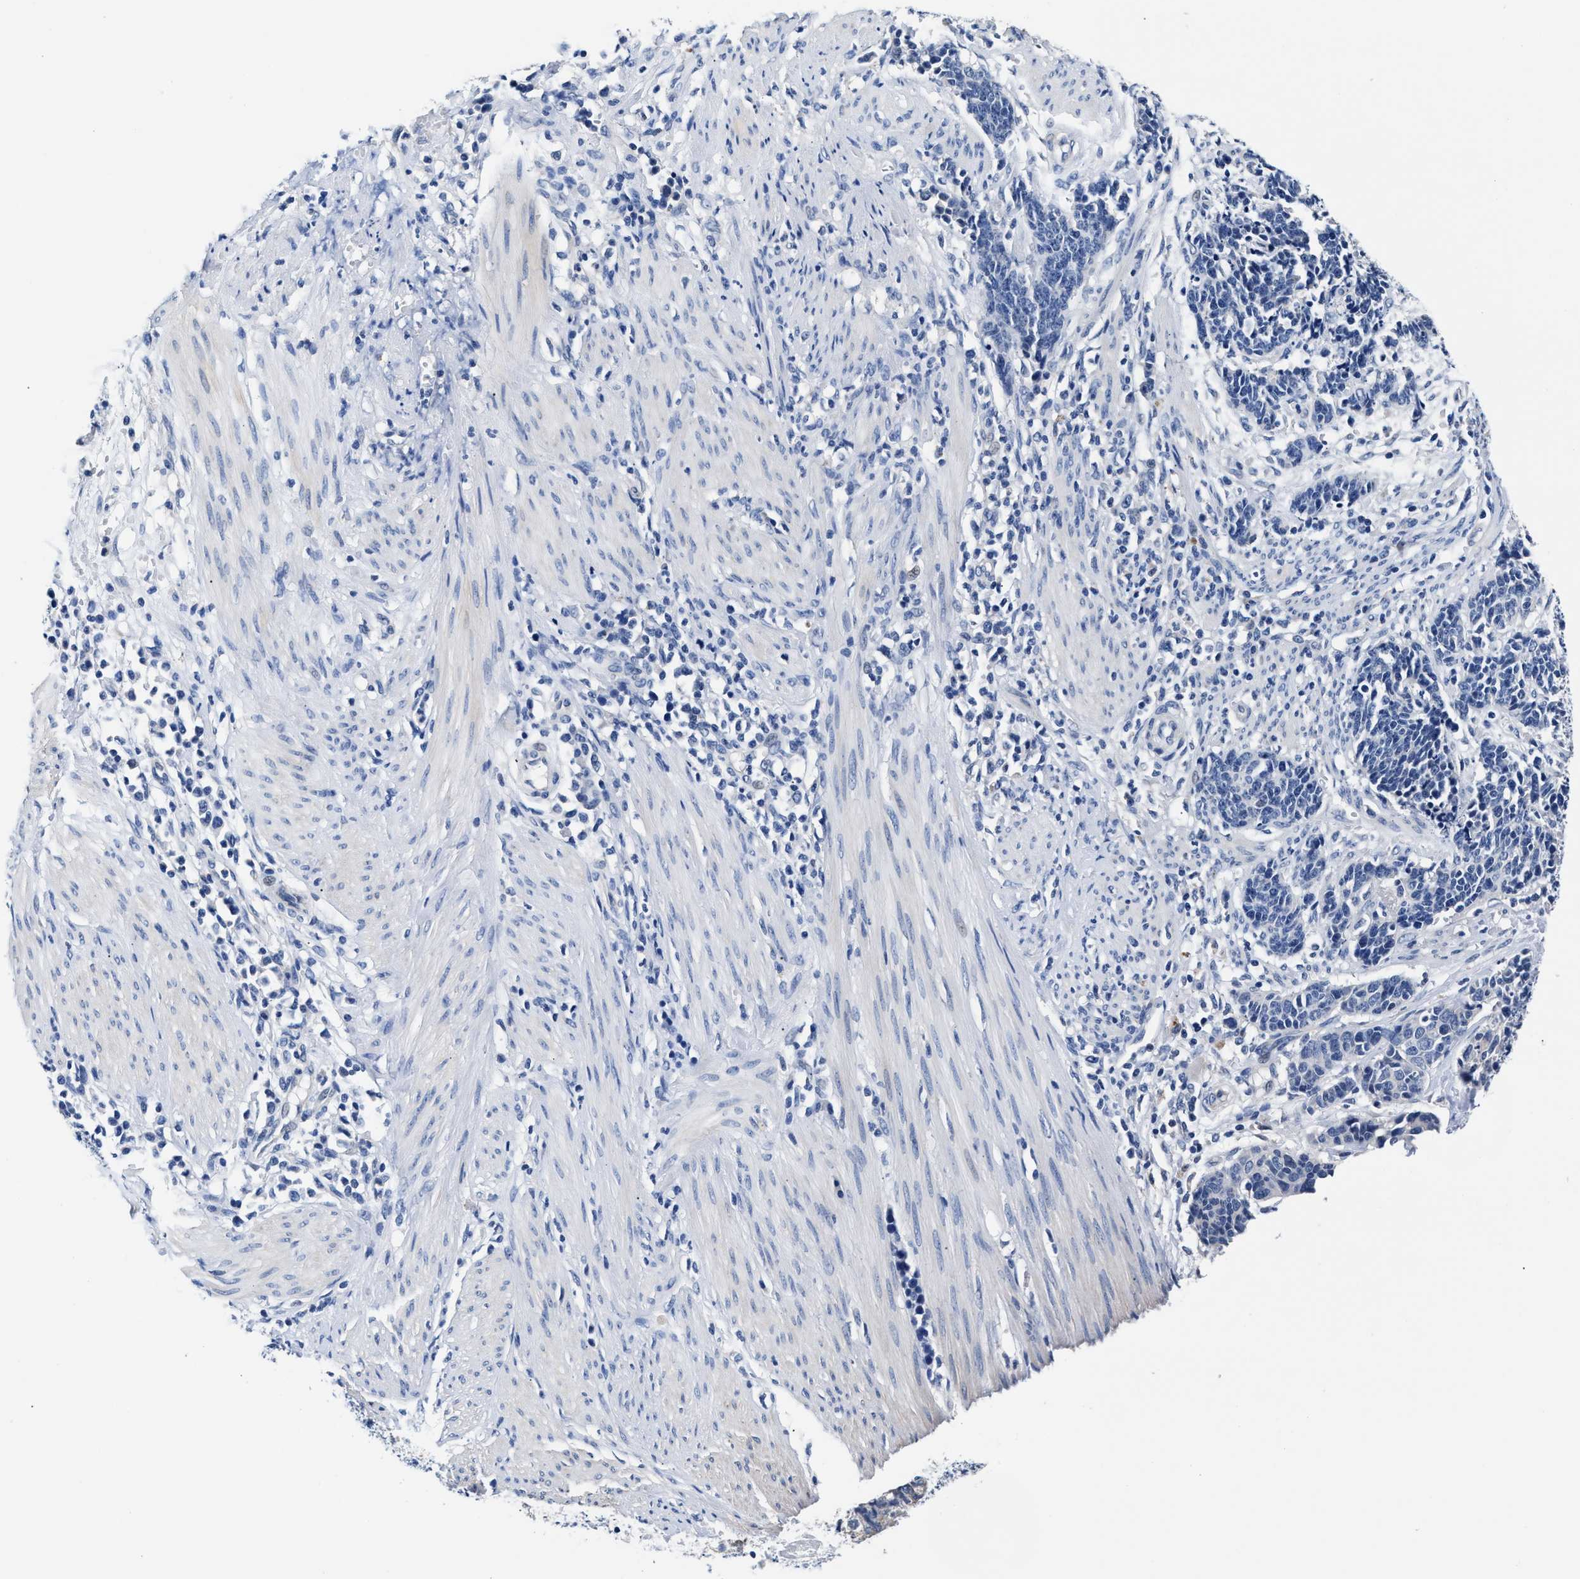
{"staining": {"intensity": "negative", "quantity": "none", "location": "none"}, "tissue": "cervical cancer", "cell_type": "Tumor cells", "image_type": "cancer", "snomed": [{"axis": "morphology", "description": "Squamous cell carcinoma, NOS"}, {"axis": "topography", "description": "Cervix"}], "caption": "Cervical cancer was stained to show a protein in brown. There is no significant expression in tumor cells. (DAB (3,3'-diaminobenzidine) IHC visualized using brightfield microscopy, high magnification).", "gene": "GSTM1", "patient": {"sex": "female", "age": 35}}